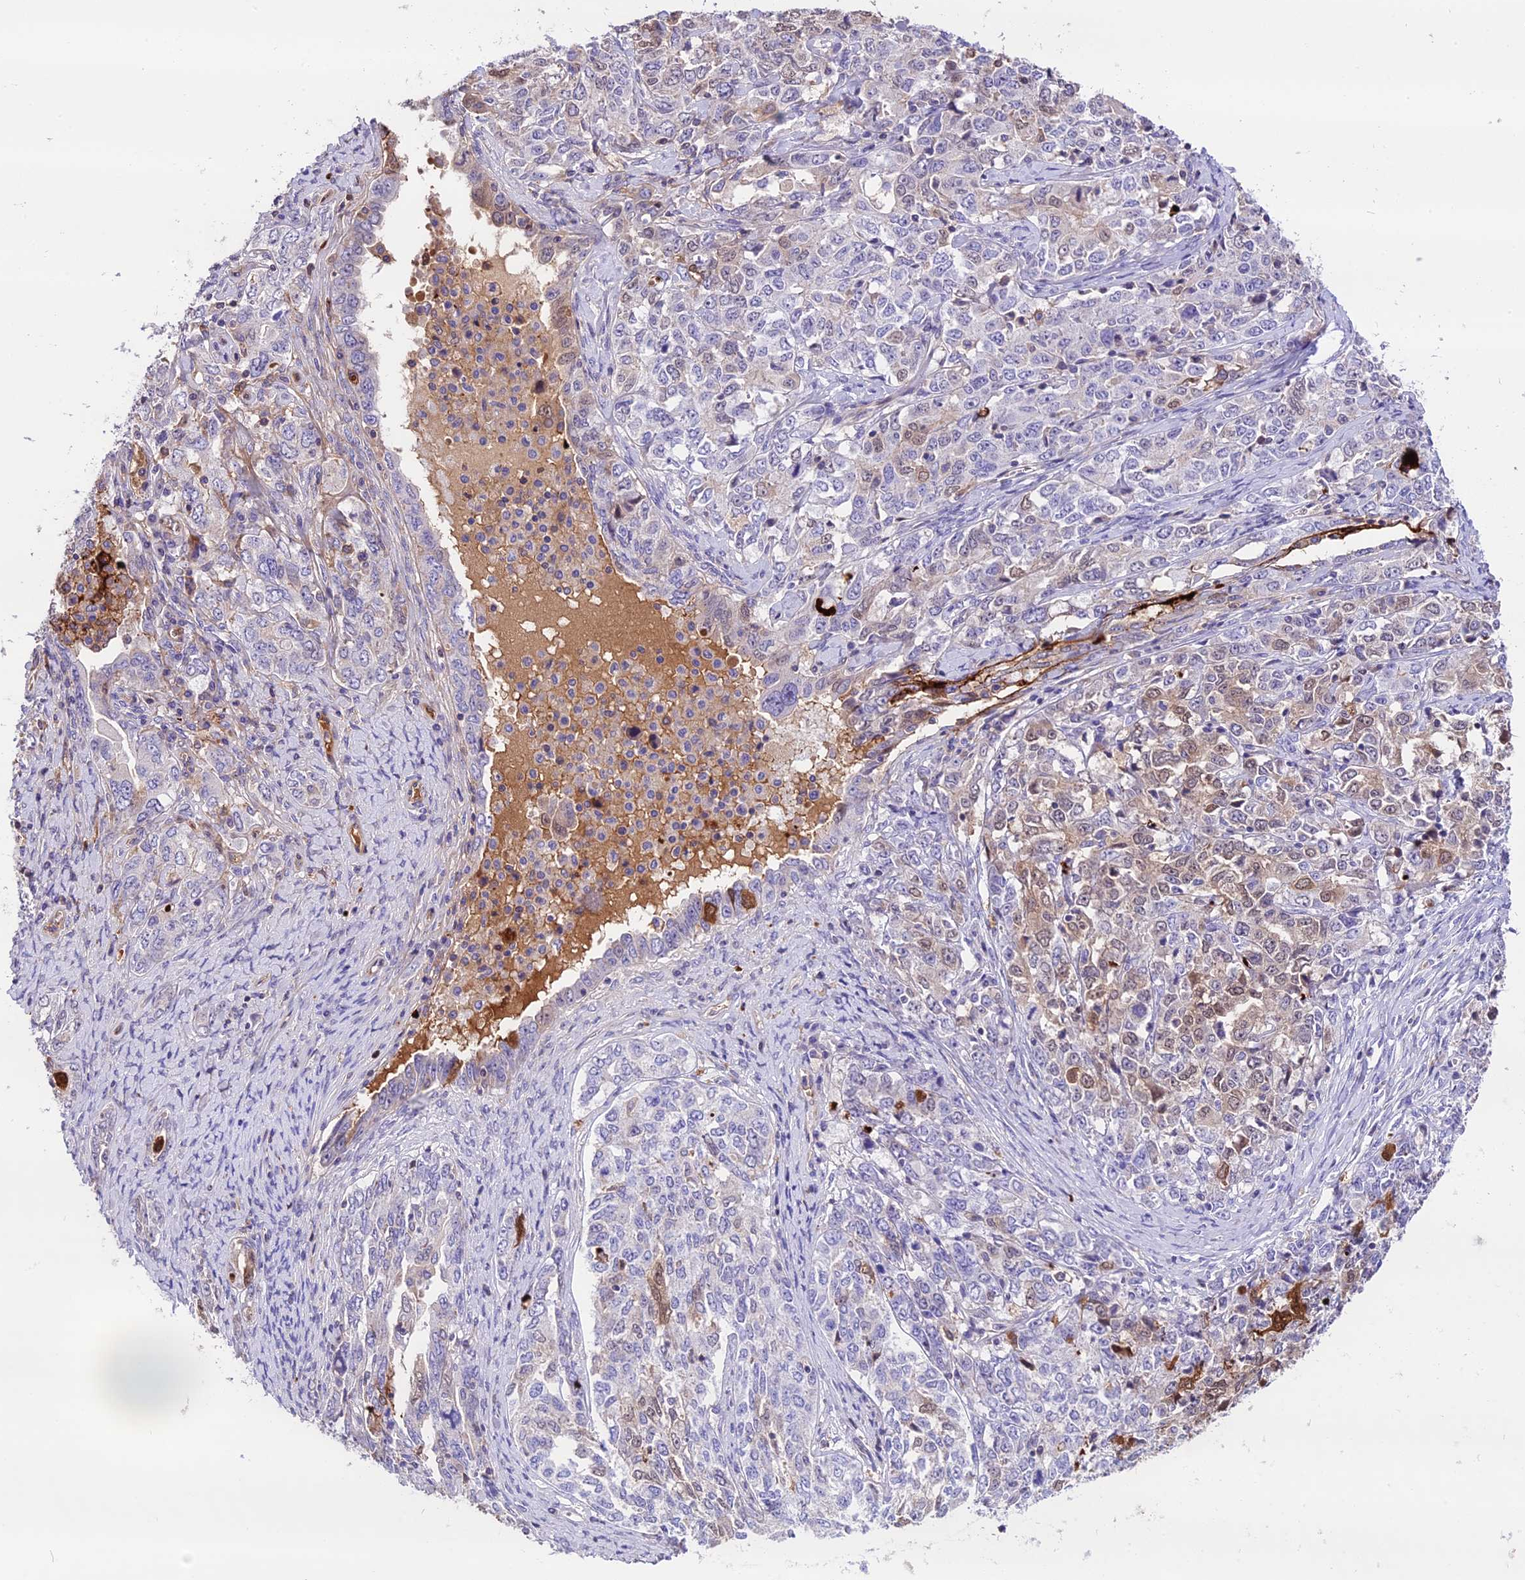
{"staining": {"intensity": "weak", "quantity": "<25%", "location": "cytoplasmic/membranous,nuclear"}, "tissue": "ovarian cancer", "cell_type": "Tumor cells", "image_type": "cancer", "snomed": [{"axis": "morphology", "description": "Carcinoma, endometroid"}, {"axis": "topography", "description": "Ovary"}], "caption": "Immunohistochemistry (IHC) of ovarian endometroid carcinoma demonstrates no positivity in tumor cells. (DAB immunohistochemistry (IHC) with hematoxylin counter stain).", "gene": "MAP3K7CL", "patient": {"sex": "female", "age": 62}}